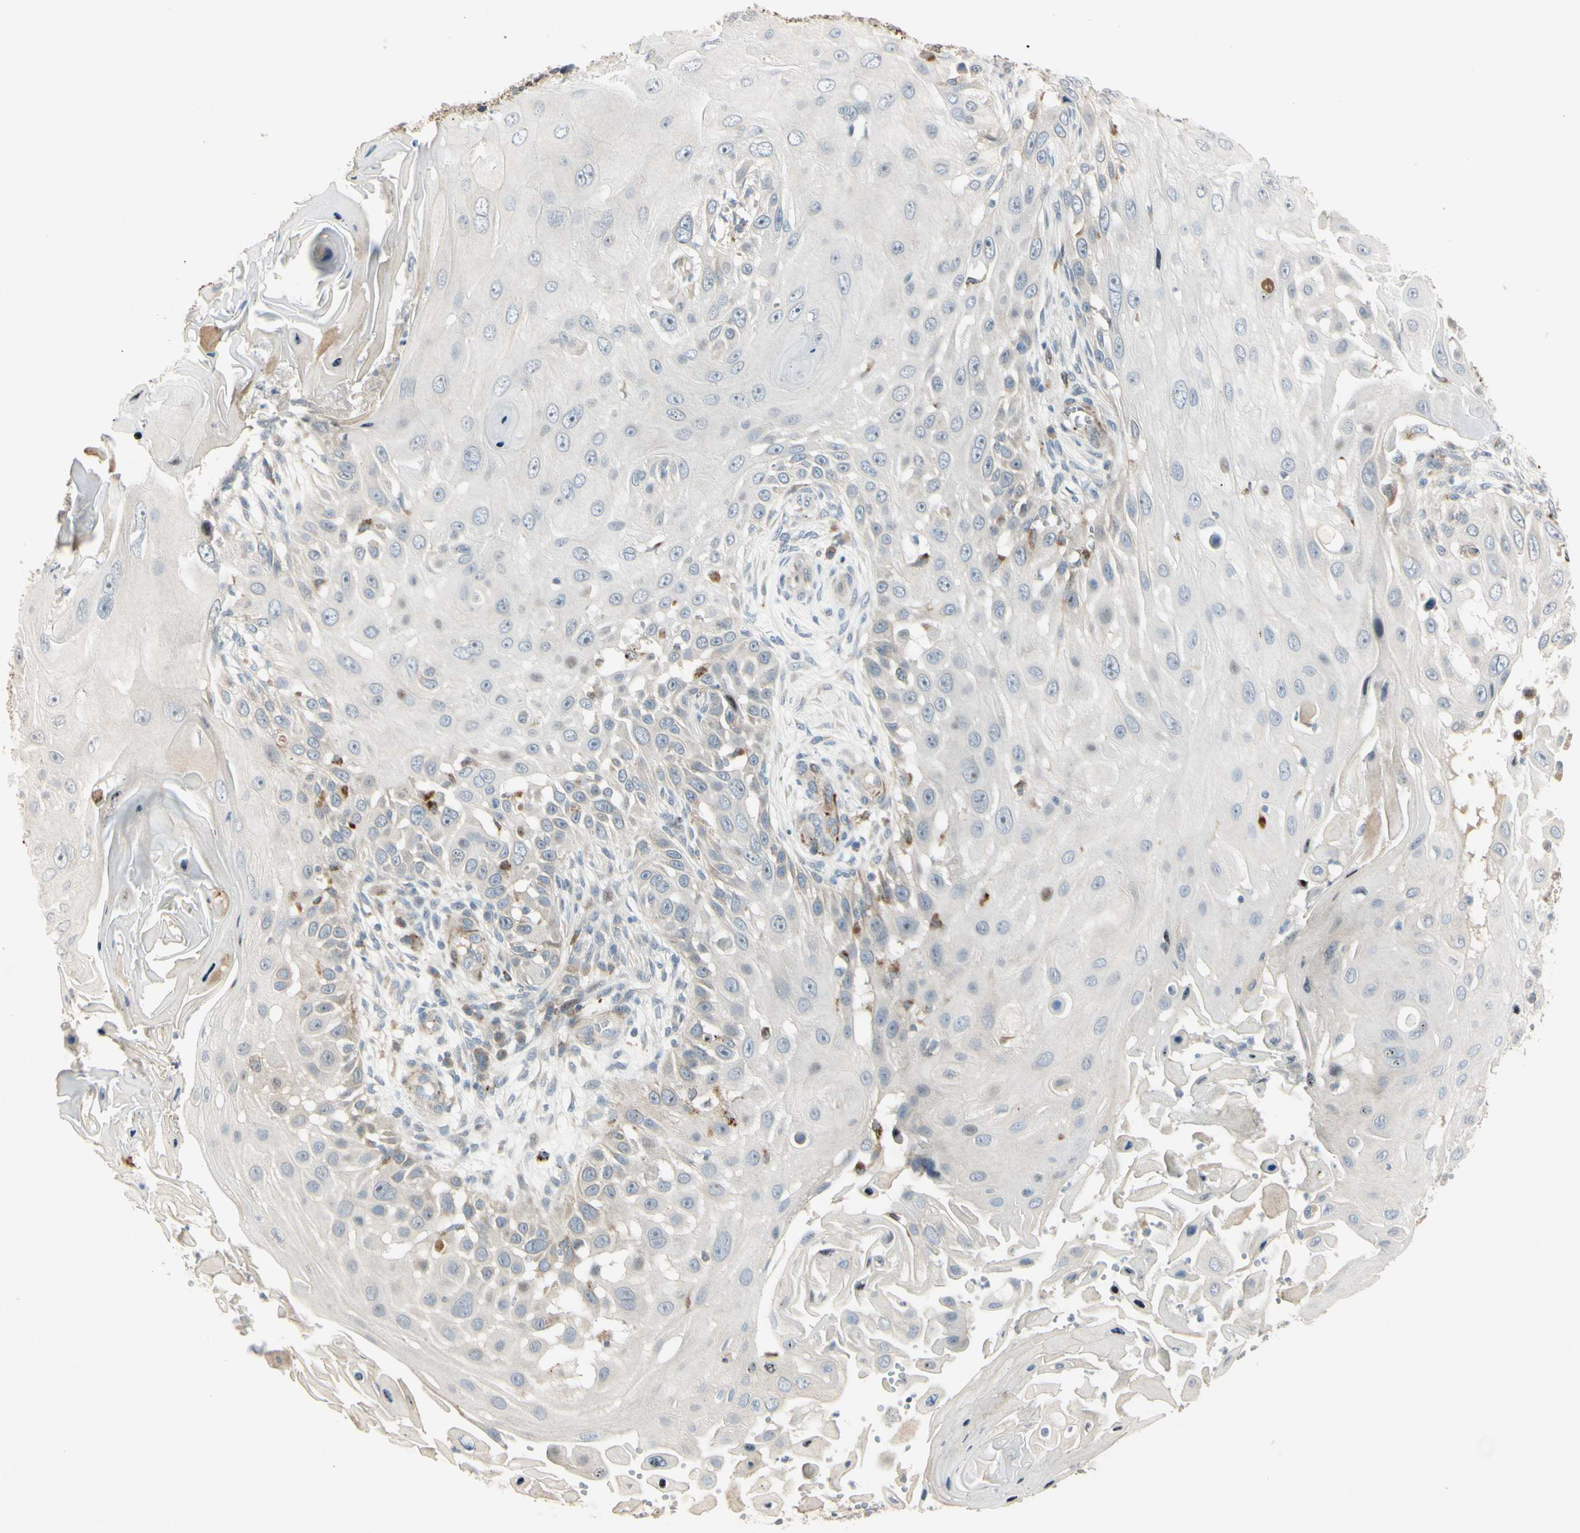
{"staining": {"intensity": "negative", "quantity": "none", "location": "none"}, "tissue": "skin cancer", "cell_type": "Tumor cells", "image_type": "cancer", "snomed": [{"axis": "morphology", "description": "Squamous cell carcinoma, NOS"}, {"axis": "topography", "description": "Skin"}], "caption": "Tumor cells show no significant expression in squamous cell carcinoma (skin).", "gene": "NDFIP1", "patient": {"sex": "female", "age": 44}}